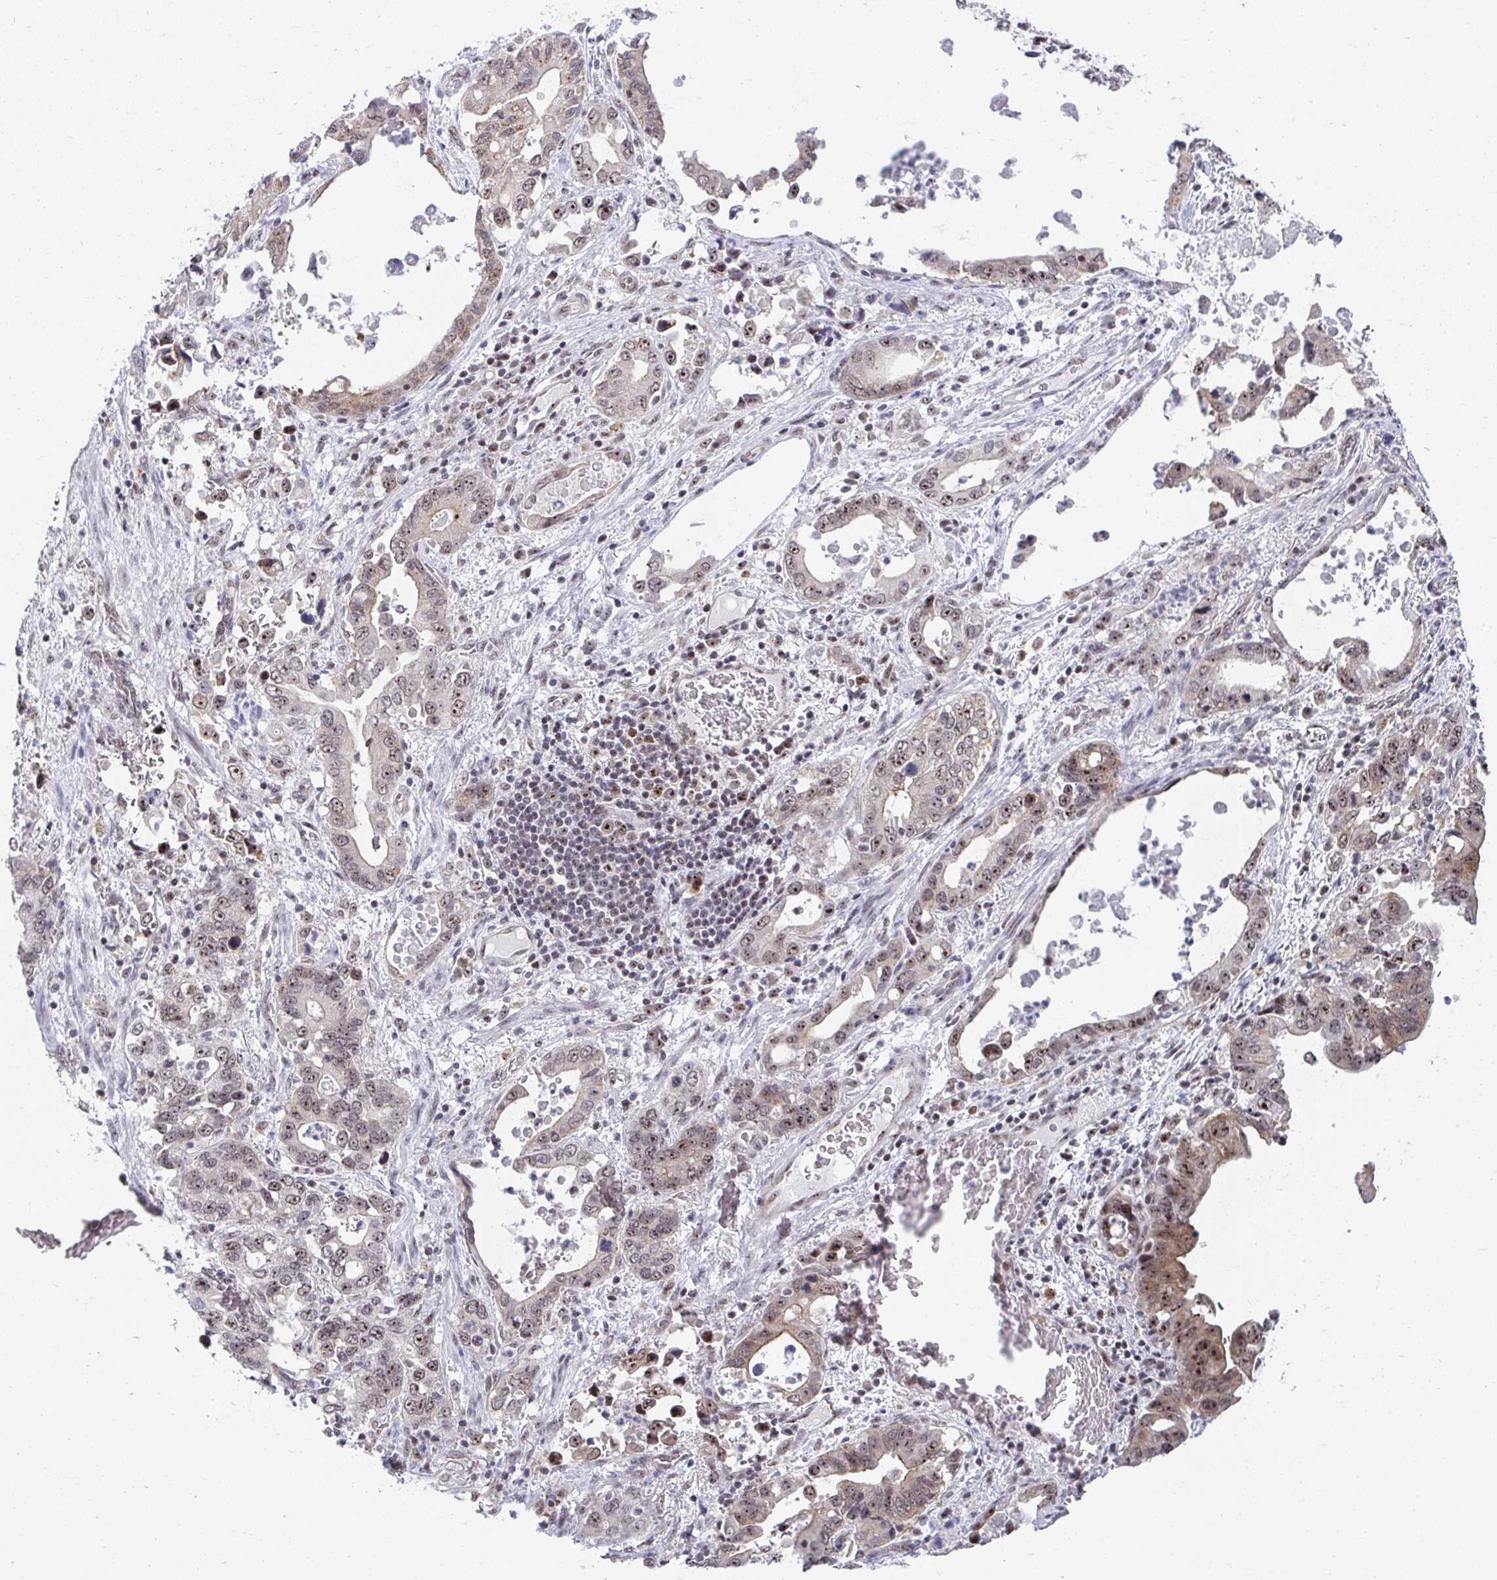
{"staining": {"intensity": "moderate", "quantity": ">75%", "location": "cytoplasmic/membranous,nuclear"}, "tissue": "stomach cancer", "cell_type": "Tumor cells", "image_type": "cancer", "snomed": [{"axis": "morphology", "description": "Adenocarcinoma, NOS"}, {"axis": "topography", "description": "Stomach, upper"}], "caption": "This photomicrograph reveals IHC staining of stomach cancer (adenocarcinoma), with medium moderate cytoplasmic/membranous and nuclear staining in about >75% of tumor cells.", "gene": "HIRA", "patient": {"sex": "male", "age": 74}}